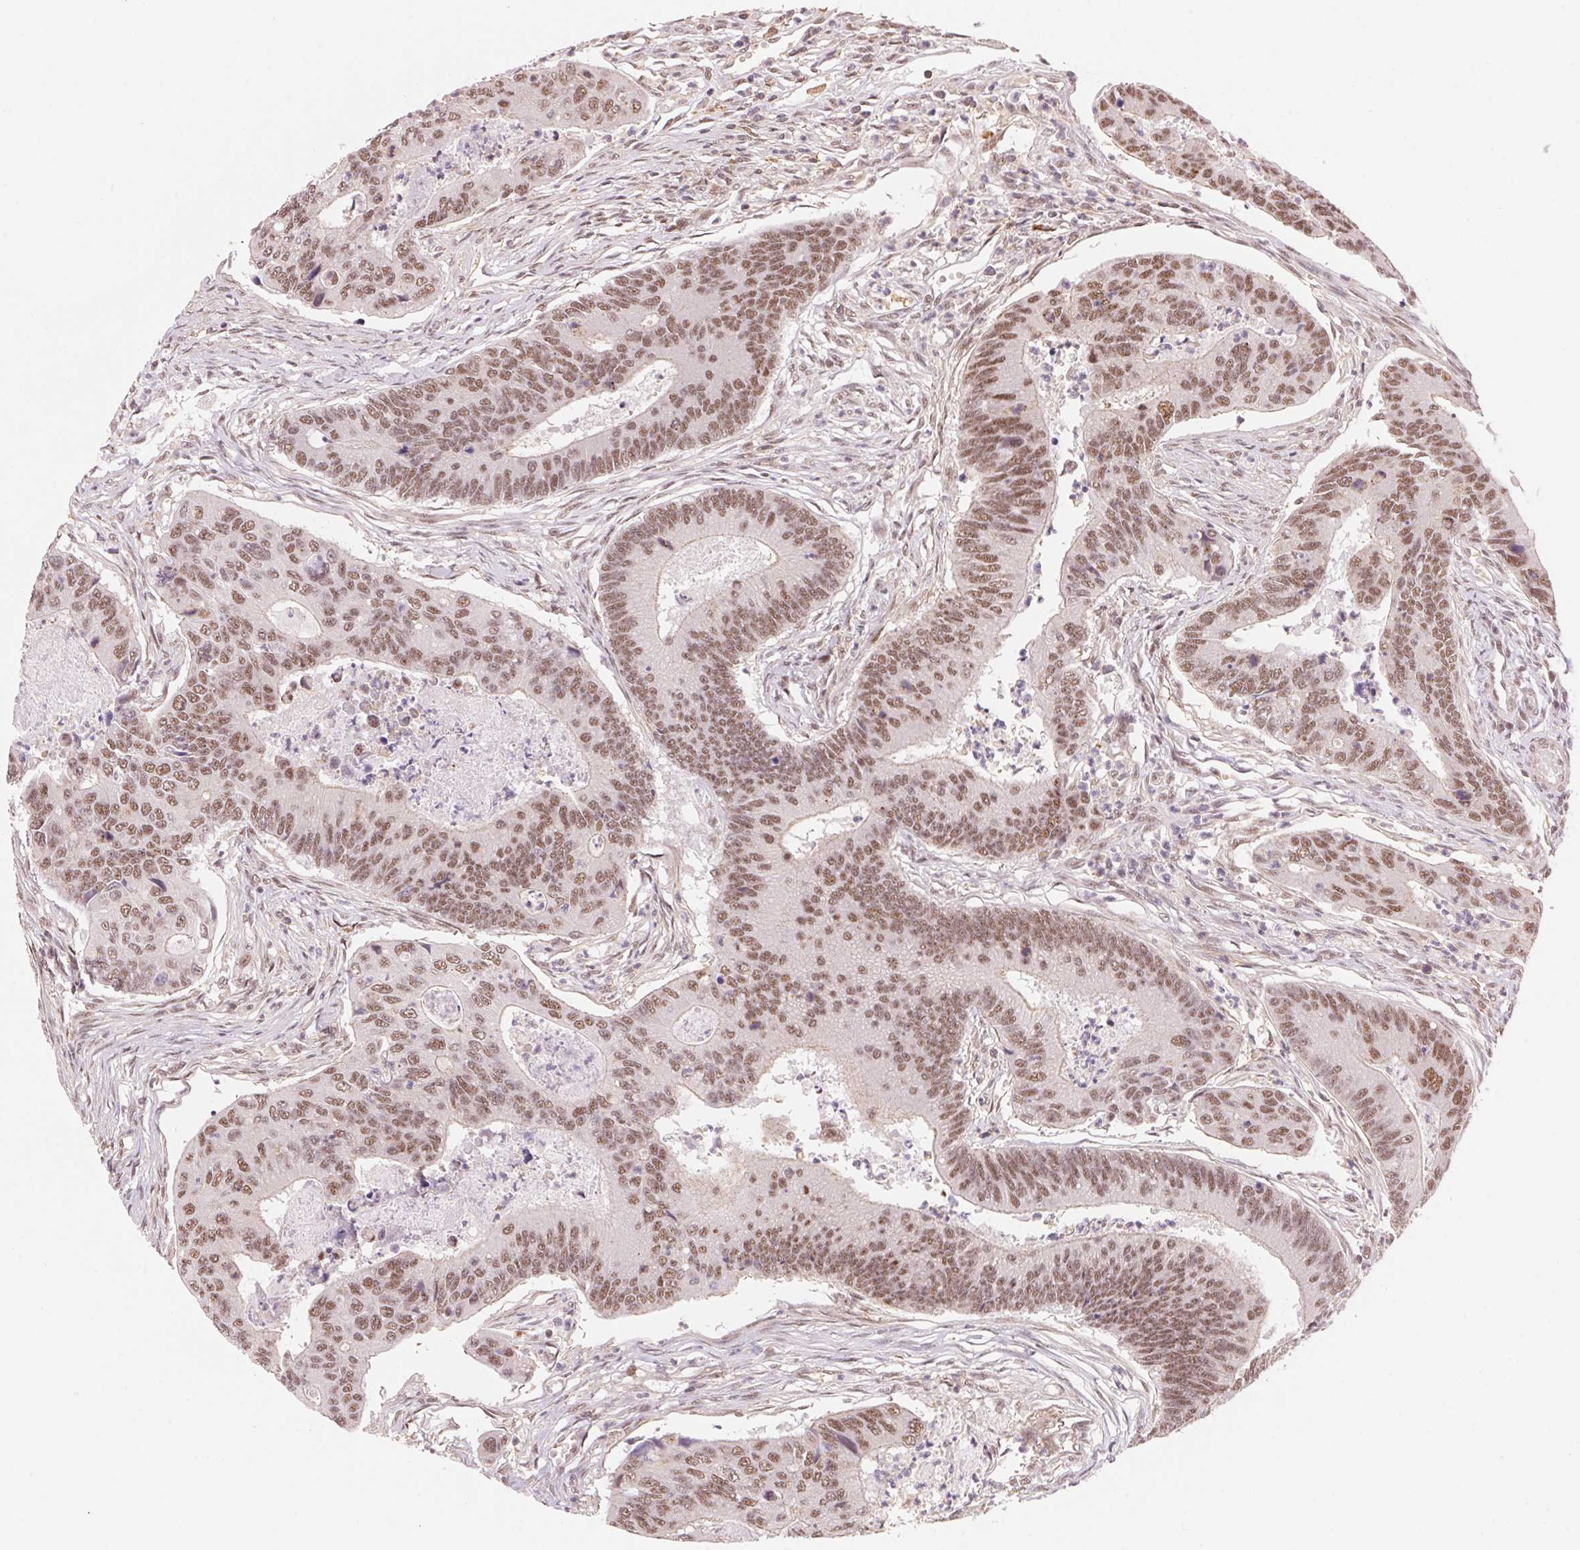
{"staining": {"intensity": "moderate", "quantity": ">75%", "location": "nuclear"}, "tissue": "colorectal cancer", "cell_type": "Tumor cells", "image_type": "cancer", "snomed": [{"axis": "morphology", "description": "Adenocarcinoma, NOS"}, {"axis": "topography", "description": "Colon"}], "caption": "The histopathology image exhibits immunohistochemical staining of colorectal cancer (adenocarcinoma). There is moderate nuclear expression is present in approximately >75% of tumor cells.", "gene": "HNRNPDL", "patient": {"sex": "female", "age": 67}}